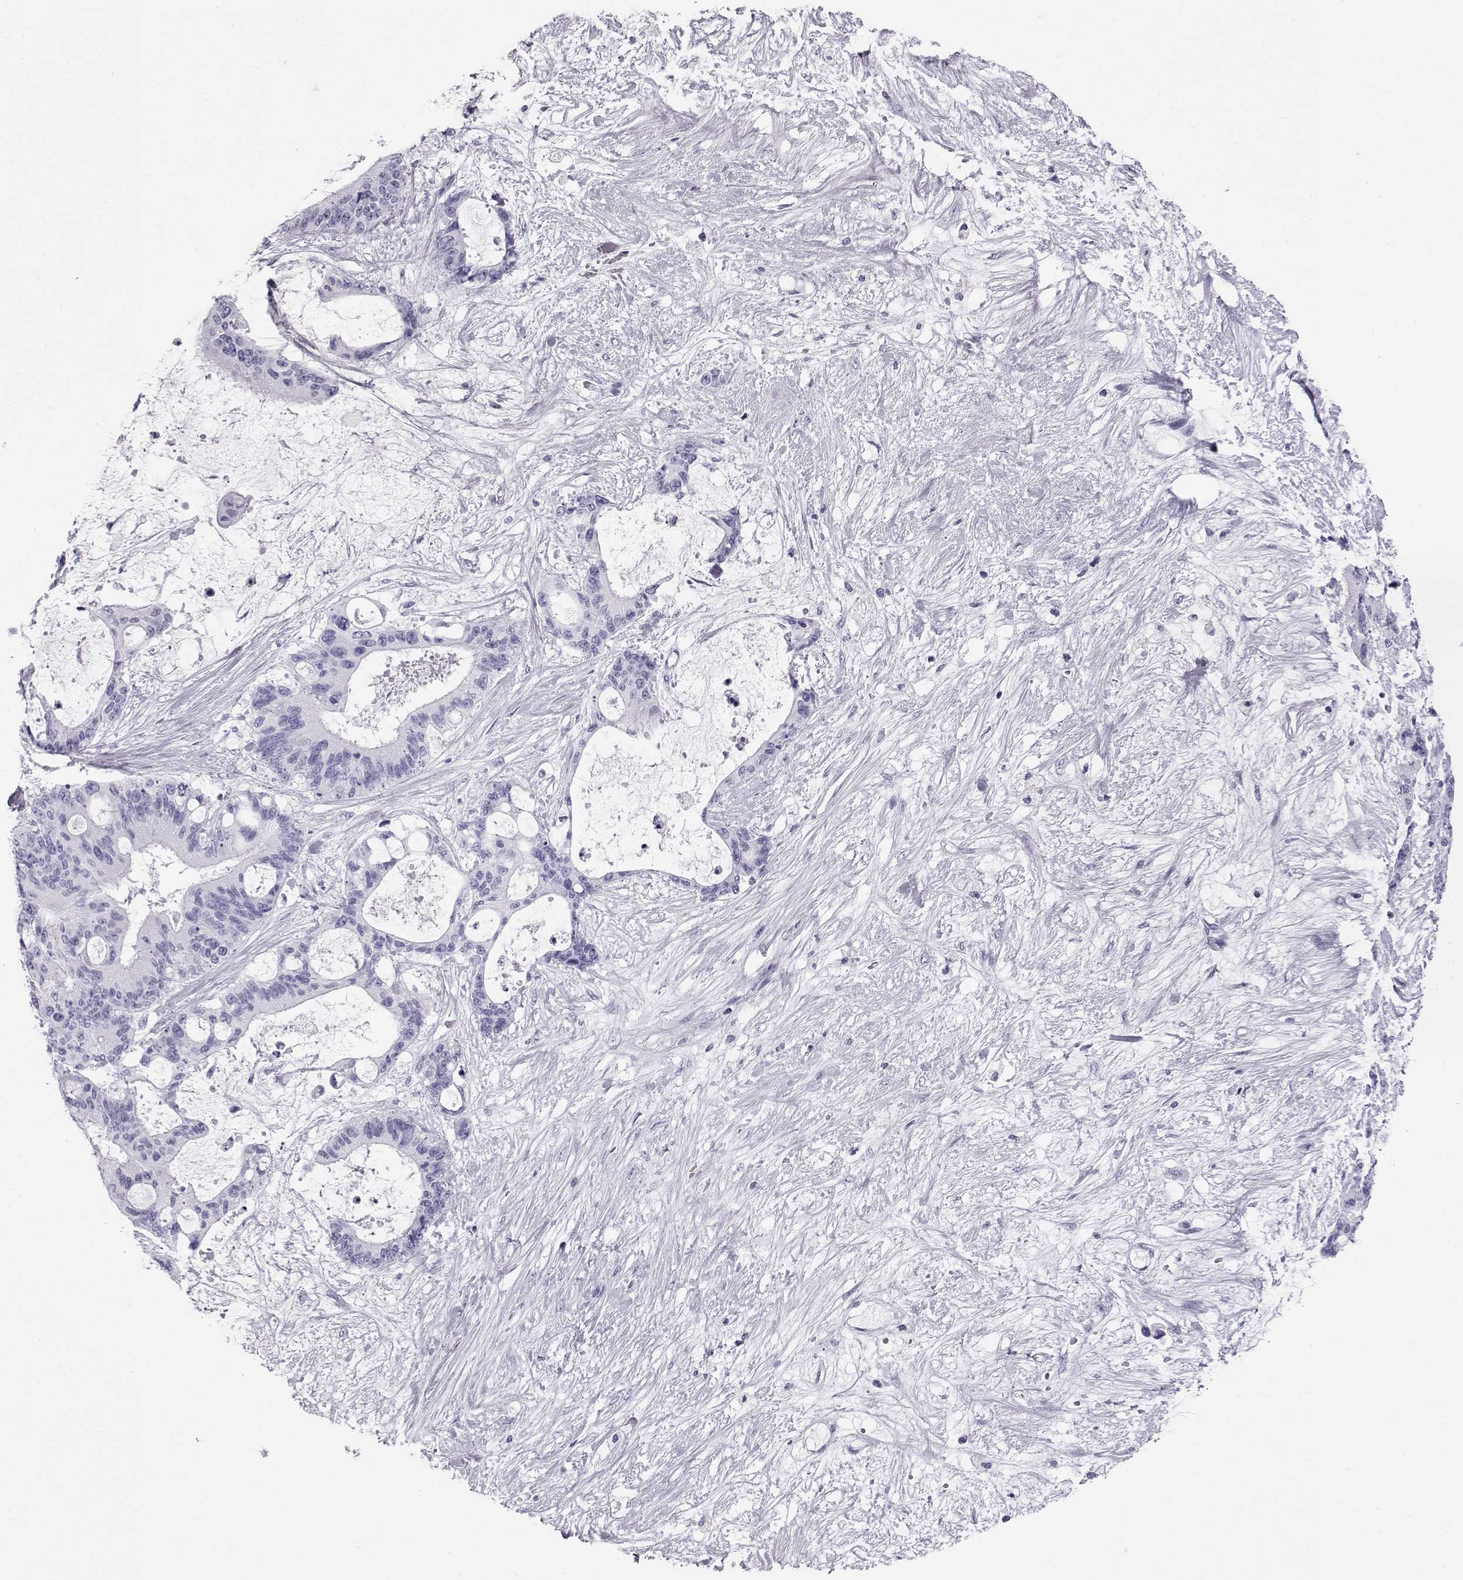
{"staining": {"intensity": "negative", "quantity": "none", "location": "none"}, "tissue": "liver cancer", "cell_type": "Tumor cells", "image_type": "cancer", "snomed": [{"axis": "morphology", "description": "Normal tissue, NOS"}, {"axis": "morphology", "description": "Cholangiocarcinoma"}, {"axis": "topography", "description": "Liver"}, {"axis": "topography", "description": "Peripheral nerve tissue"}], "caption": "Immunohistochemical staining of human liver cancer exhibits no significant staining in tumor cells.", "gene": "RD3", "patient": {"sex": "female", "age": 73}}